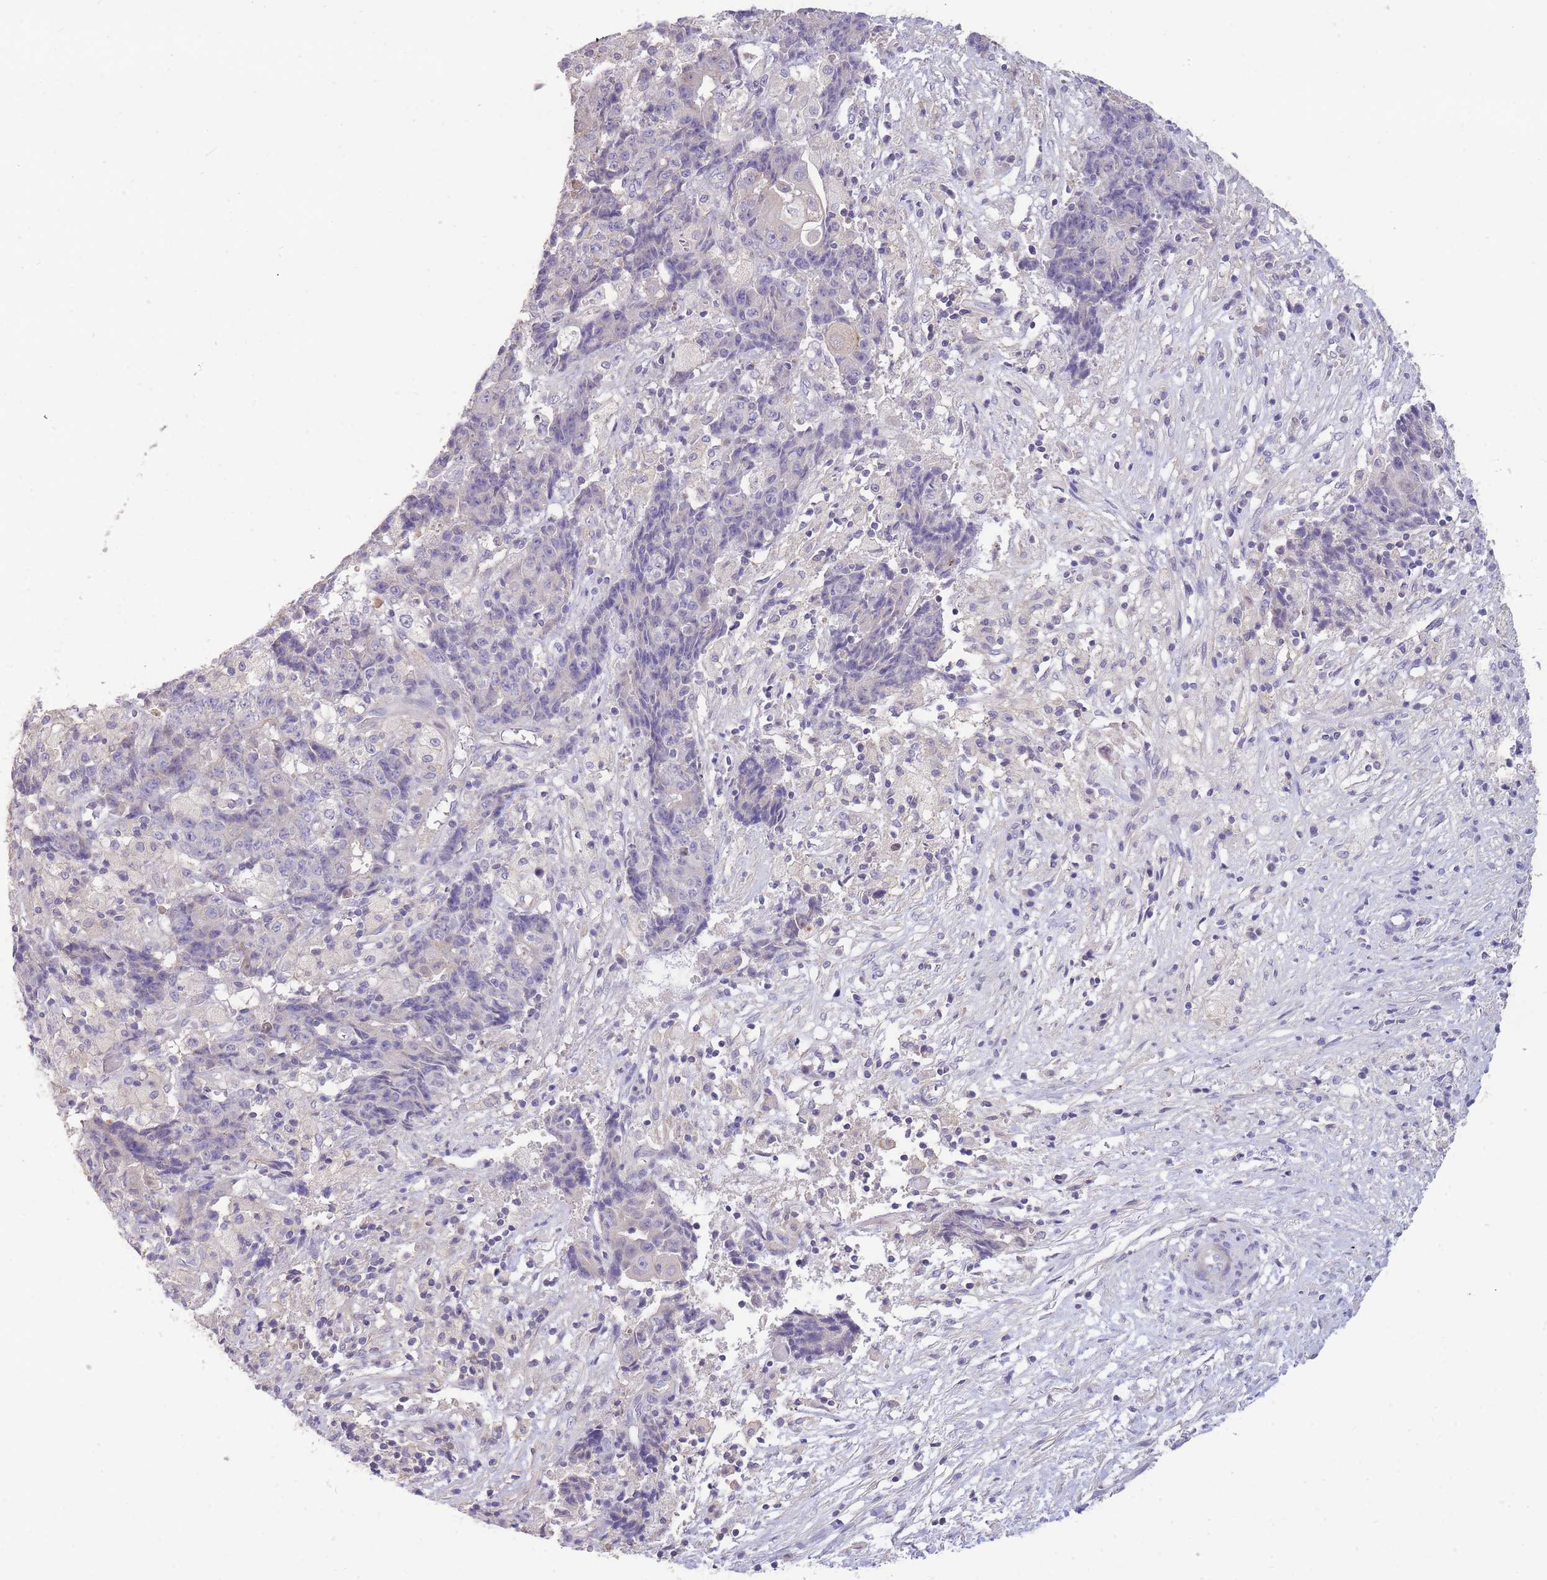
{"staining": {"intensity": "negative", "quantity": "none", "location": "none"}, "tissue": "ovarian cancer", "cell_type": "Tumor cells", "image_type": "cancer", "snomed": [{"axis": "morphology", "description": "Carcinoma, endometroid"}, {"axis": "topography", "description": "Ovary"}], "caption": "Tumor cells are negative for protein expression in human ovarian cancer.", "gene": "OR5T1", "patient": {"sex": "female", "age": 42}}